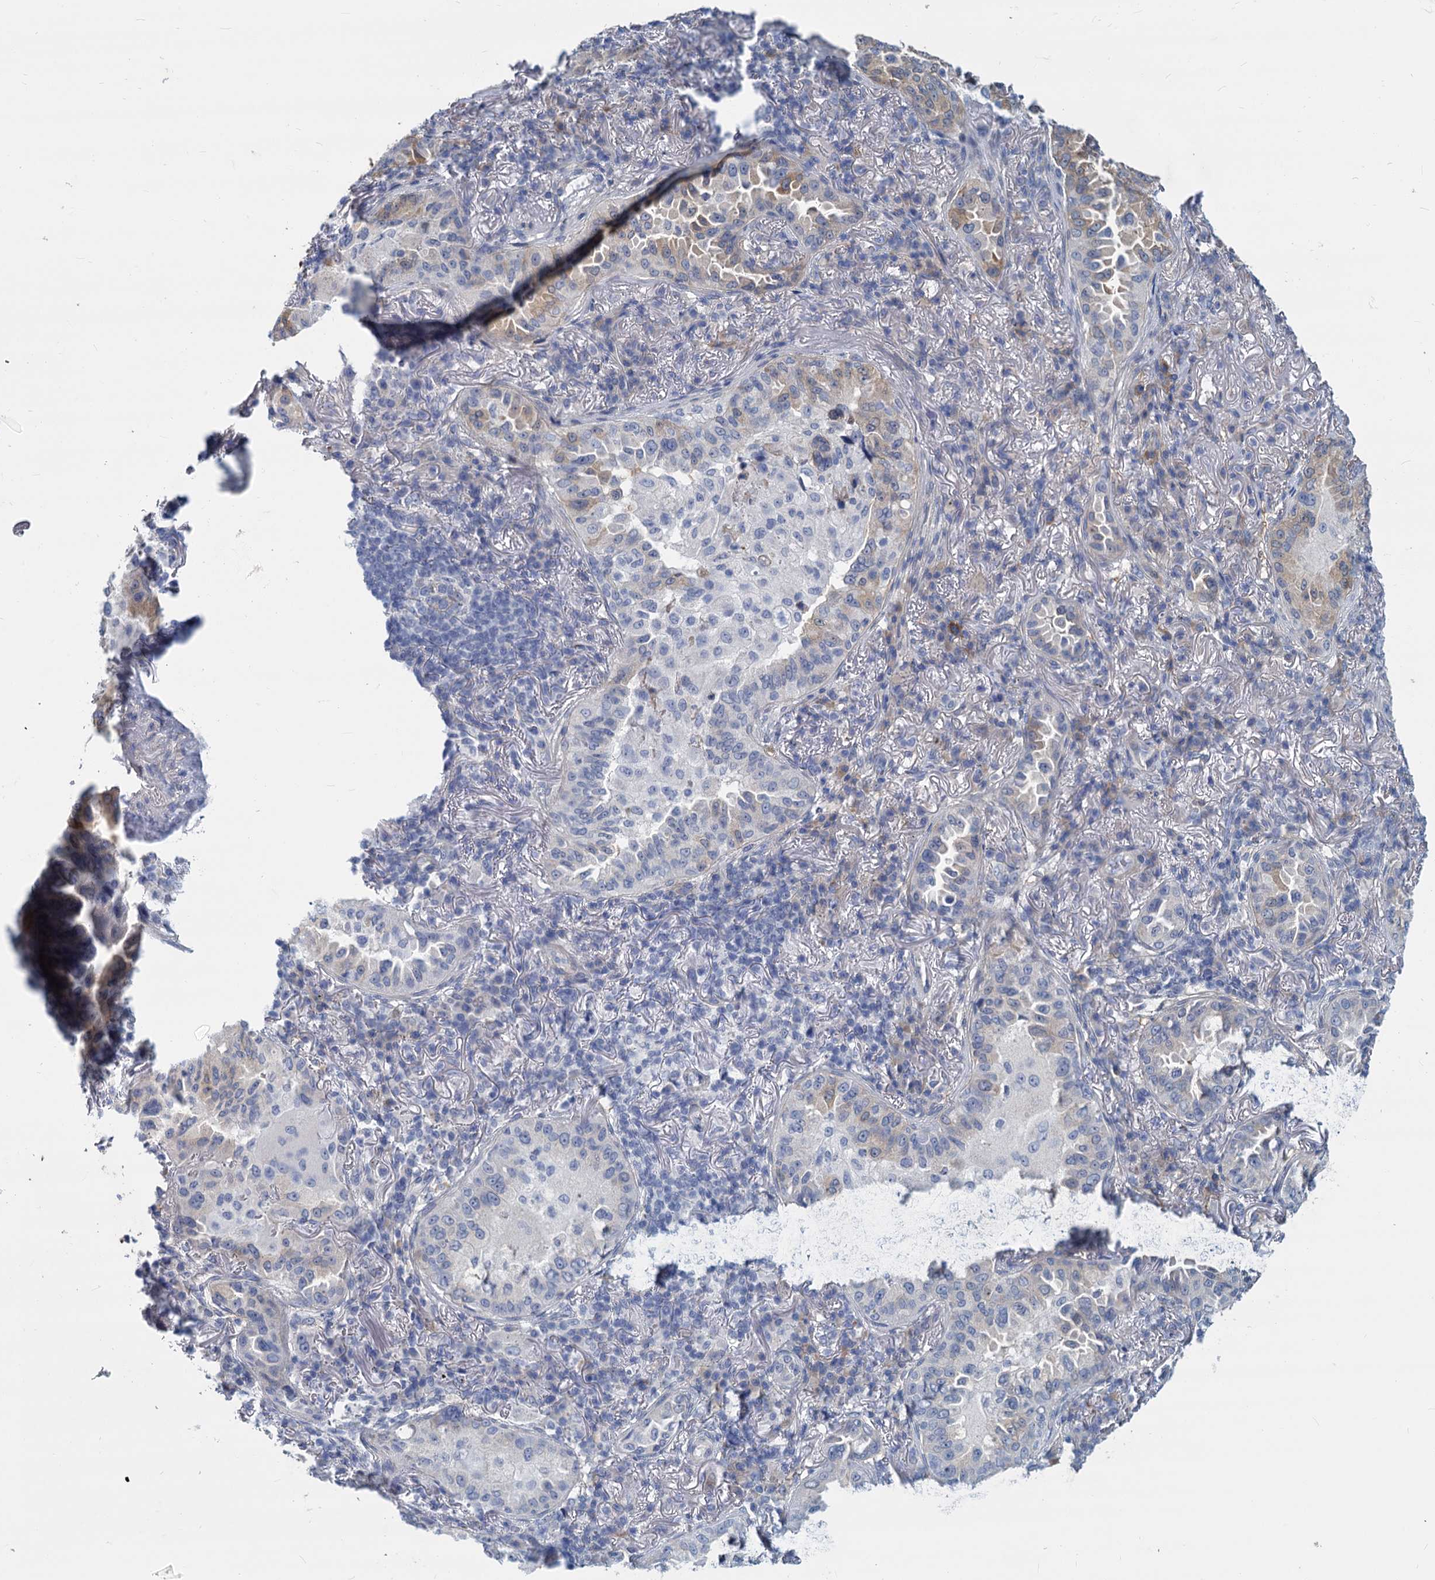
{"staining": {"intensity": "weak", "quantity": "<25%", "location": "cytoplasmic/membranous"}, "tissue": "lung cancer", "cell_type": "Tumor cells", "image_type": "cancer", "snomed": [{"axis": "morphology", "description": "Adenocarcinoma, NOS"}, {"axis": "topography", "description": "Lung"}], "caption": "Immunohistochemical staining of human lung cancer (adenocarcinoma) shows no significant staining in tumor cells. (Immunohistochemistry (ihc), brightfield microscopy, high magnification).", "gene": "GSTM3", "patient": {"sex": "female", "age": 69}}